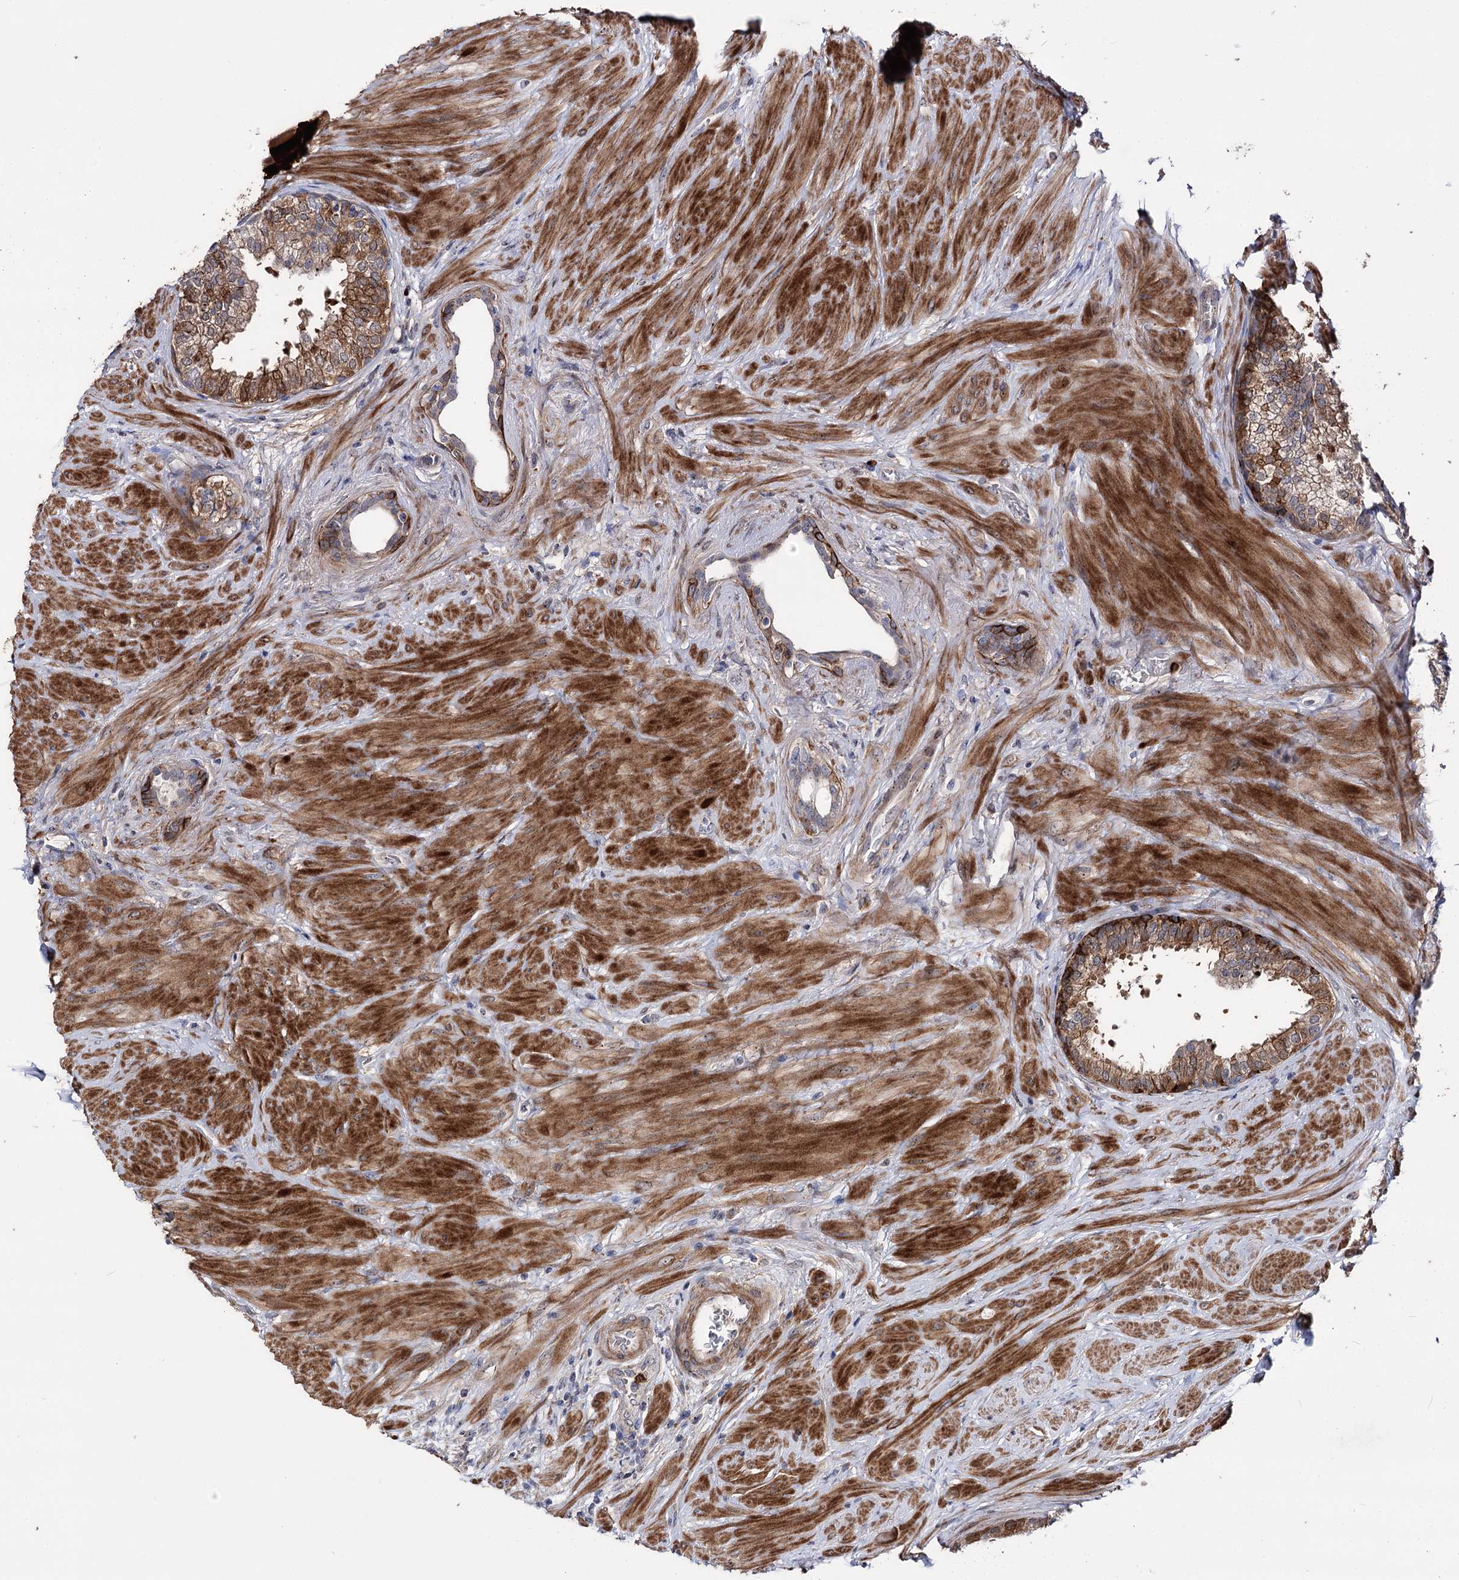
{"staining": {"intensity": "moderate", "quantity": "25%-75%", "location": "cytoplasmic/membranous"}, "tissue": "prostate", "cell_type": "Glandular cells", "image_type": "normal", "snomed": [{"axis": "morphology", "description": "Normal tissue, NOS"}, {"axis": "topography", "description": "Prostate"}], "caption": "Brown immunohistochemical staining in unremarkable human prostate displays moderate cytoplasmic/membranous expression in approximately 25%-75% of glandular cells. (DAB (3,3'-diaminobenzidine) = brown stain, brightfield microscopy at high magnification).", "gene": "MINDY3", "patient": {"sex": "male", "age": 48}}